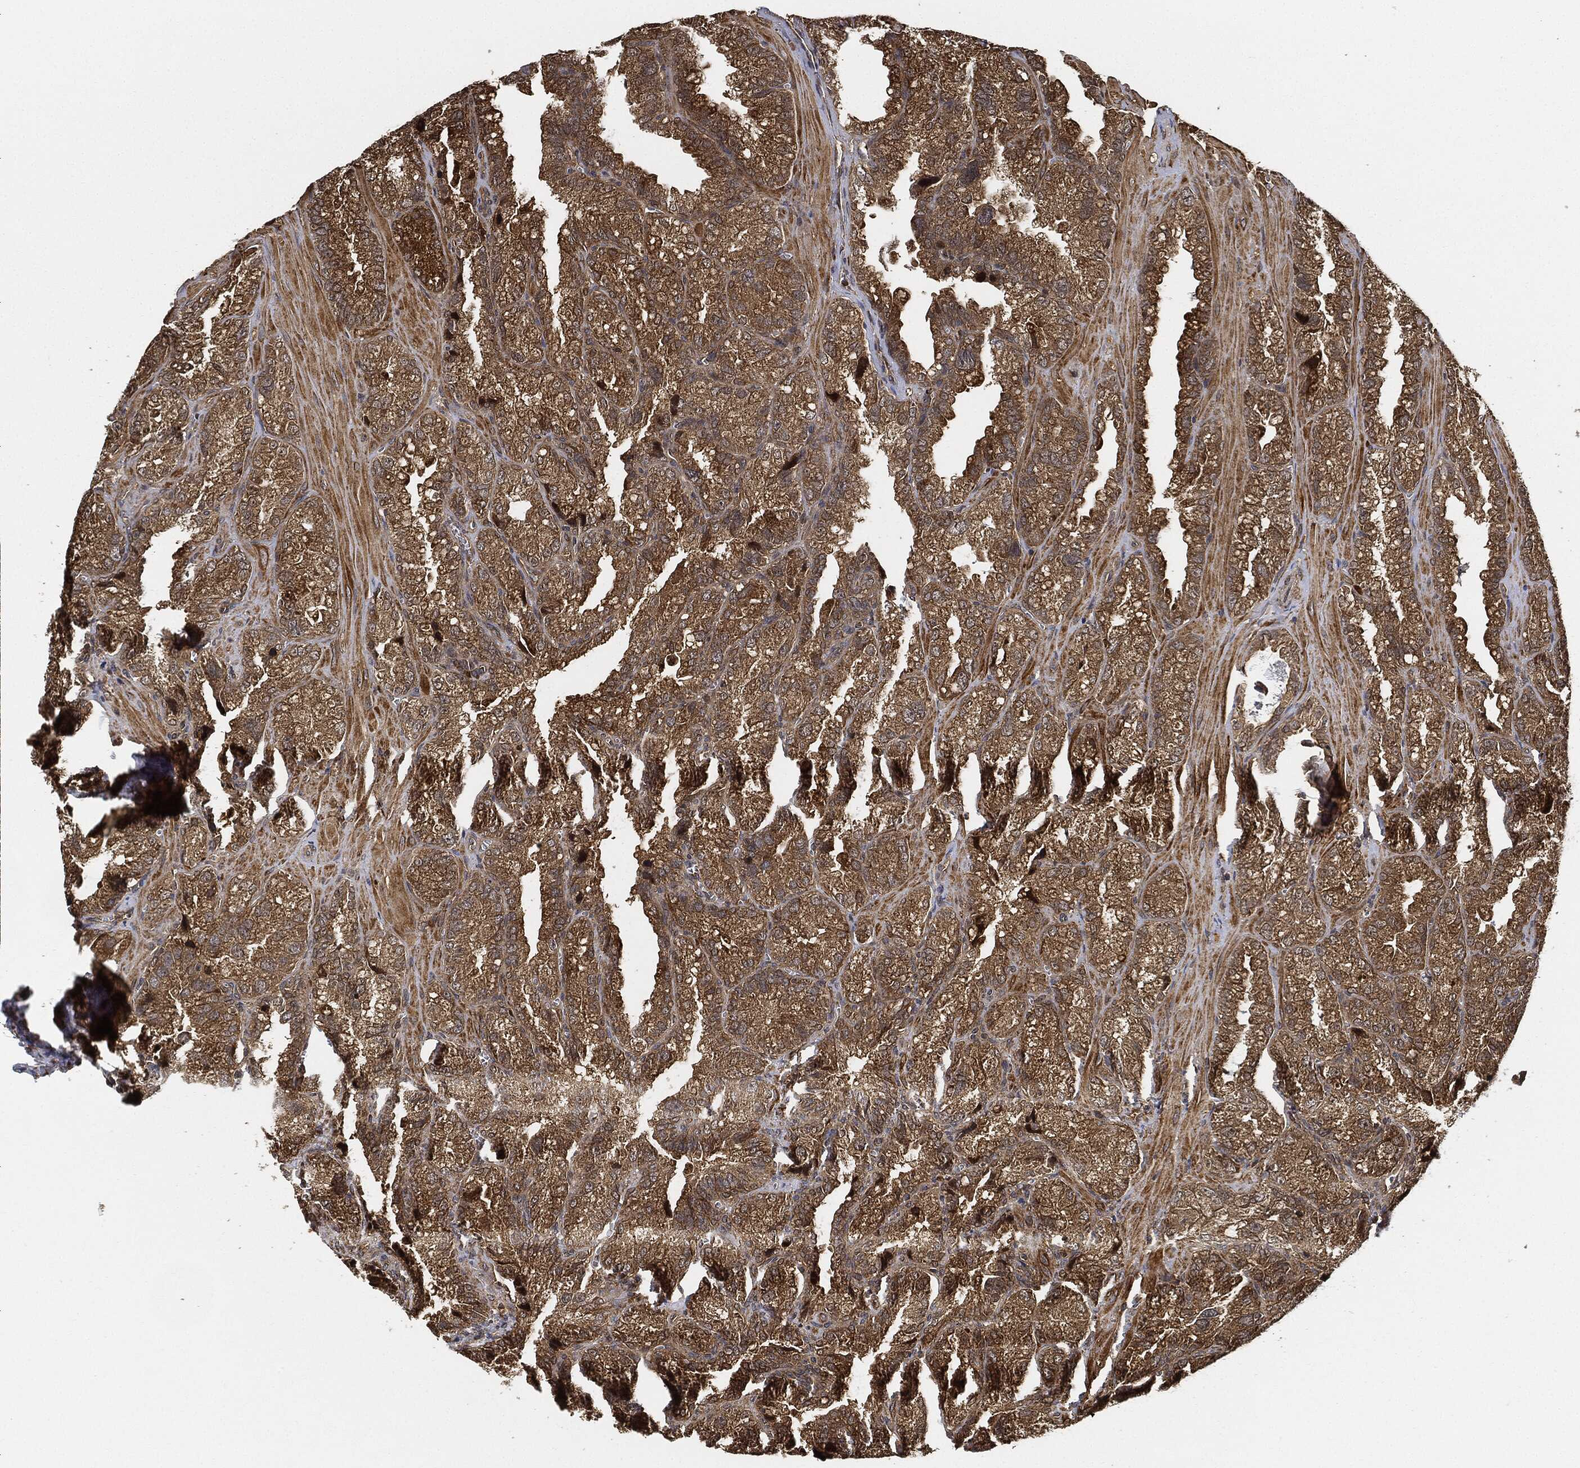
{"staining": {"intensity": "moderate", "quantity": ">75%", "location": "cytoplasmic/membranous"}, "tissue": "seminal vesicle", "cell_type": "Glandular cells", "image_type": "normal", "snomed": [{"axis": "morphology", "description": "Normal tissue, NOS"}, {"axis": "topography", "description": "Seminal veicle"}], "caption": "Immunohistochemical staining of unremarkable seminal vesicle exhibits >75% levels of moderate cytoplasmic/membranous protein expression in approximately >75% of glandular cells.", "gene": "CEP290", "patient": {"sex": "male", "age": 57}}